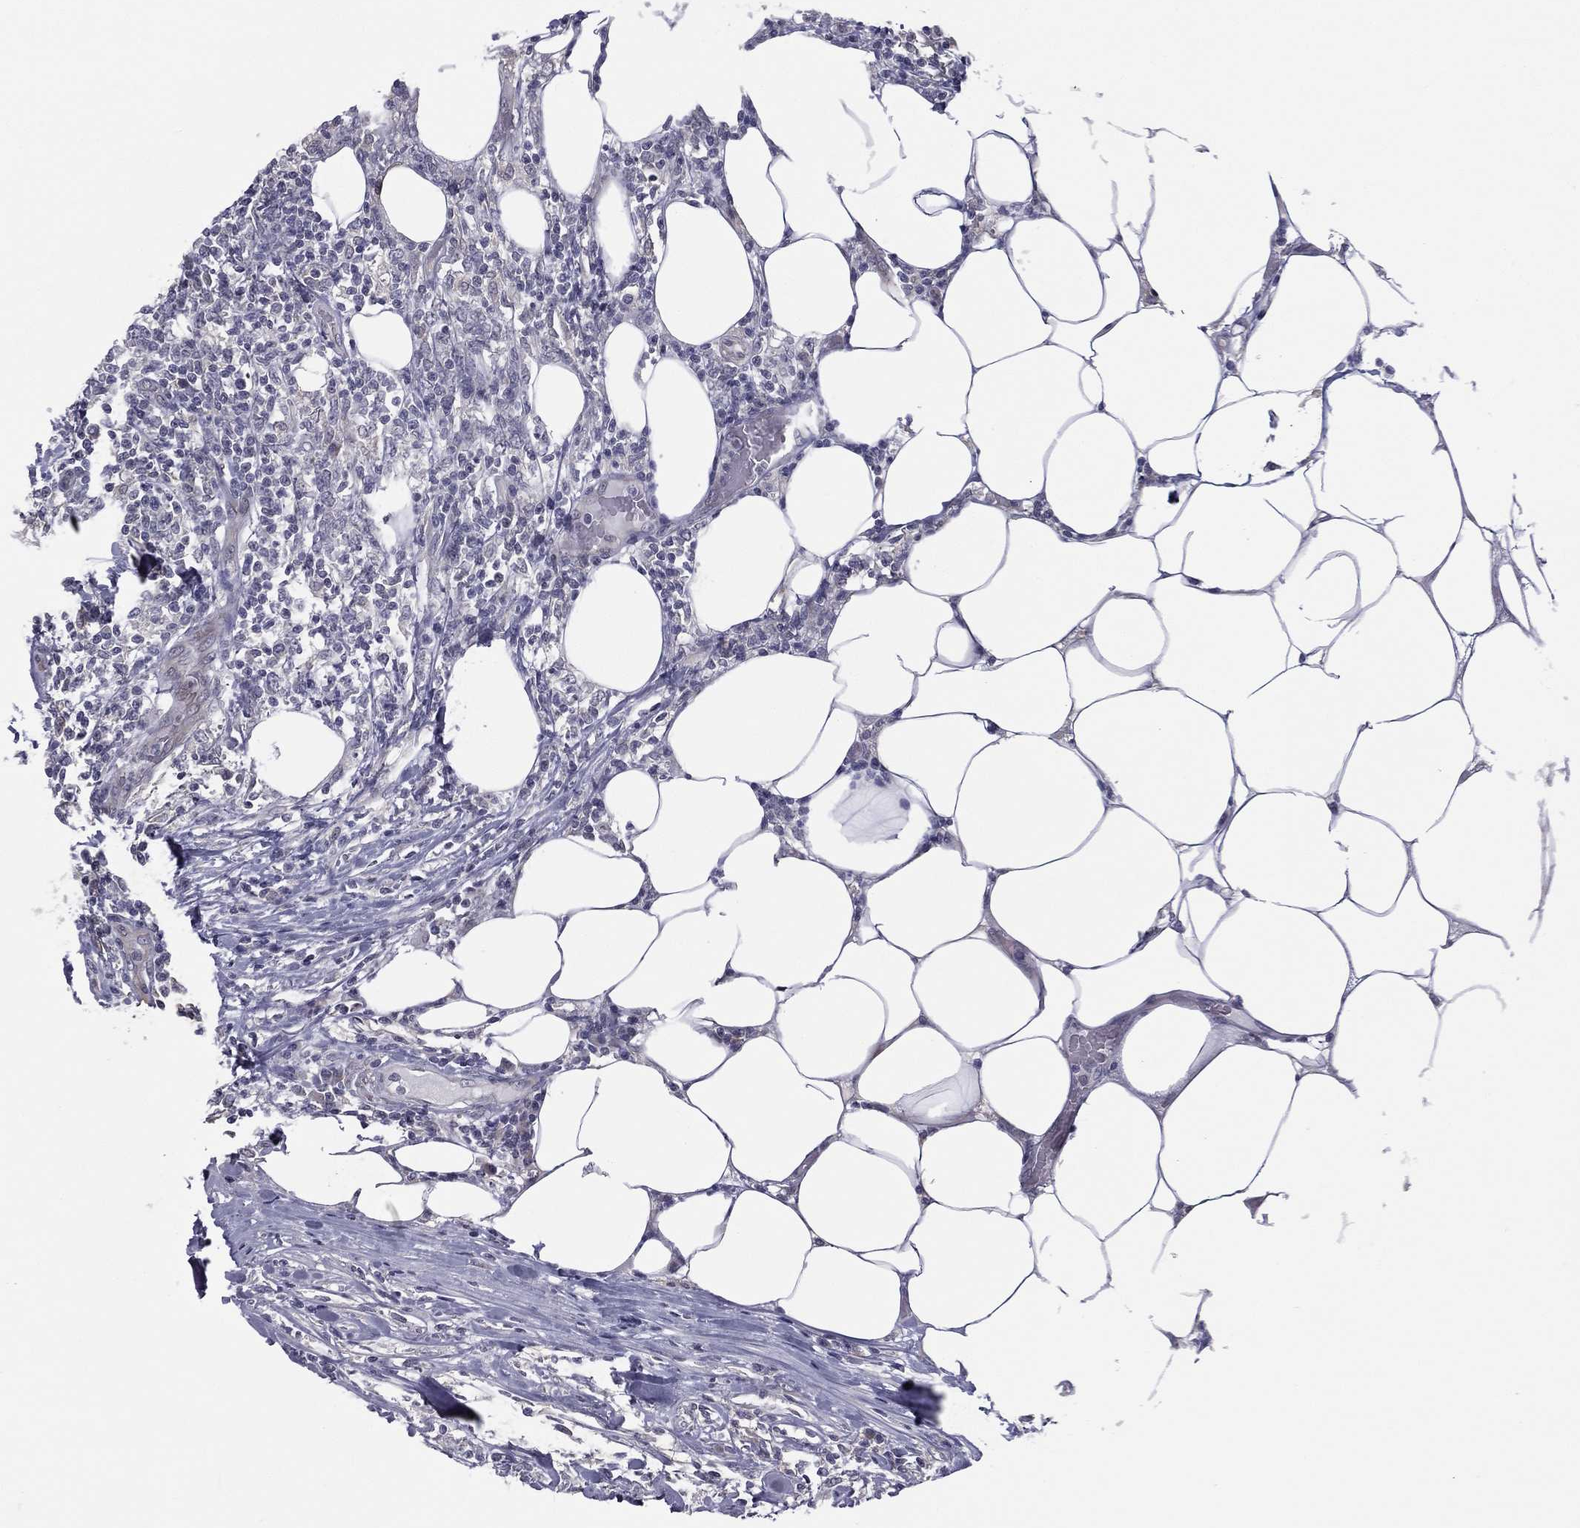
{"staining": {"intensity": "negative", "quantity": "none", "location": "none"}, "tissue": "lymphoma", "cell_type": "Tumor cells", "image_type": "cancer", "snomed": [{"axis": "morphology", "description": "Malignant lymphoma, non-Hodgkin's type, High grade"}, {"axis": "topography", "description": "Lymph node"}], "caption": "The histopathology image reveals no staining of tumor cells in lymphoma.", "gene": "ACTRT2", "patient": {"sex": "female", "age": 84}}